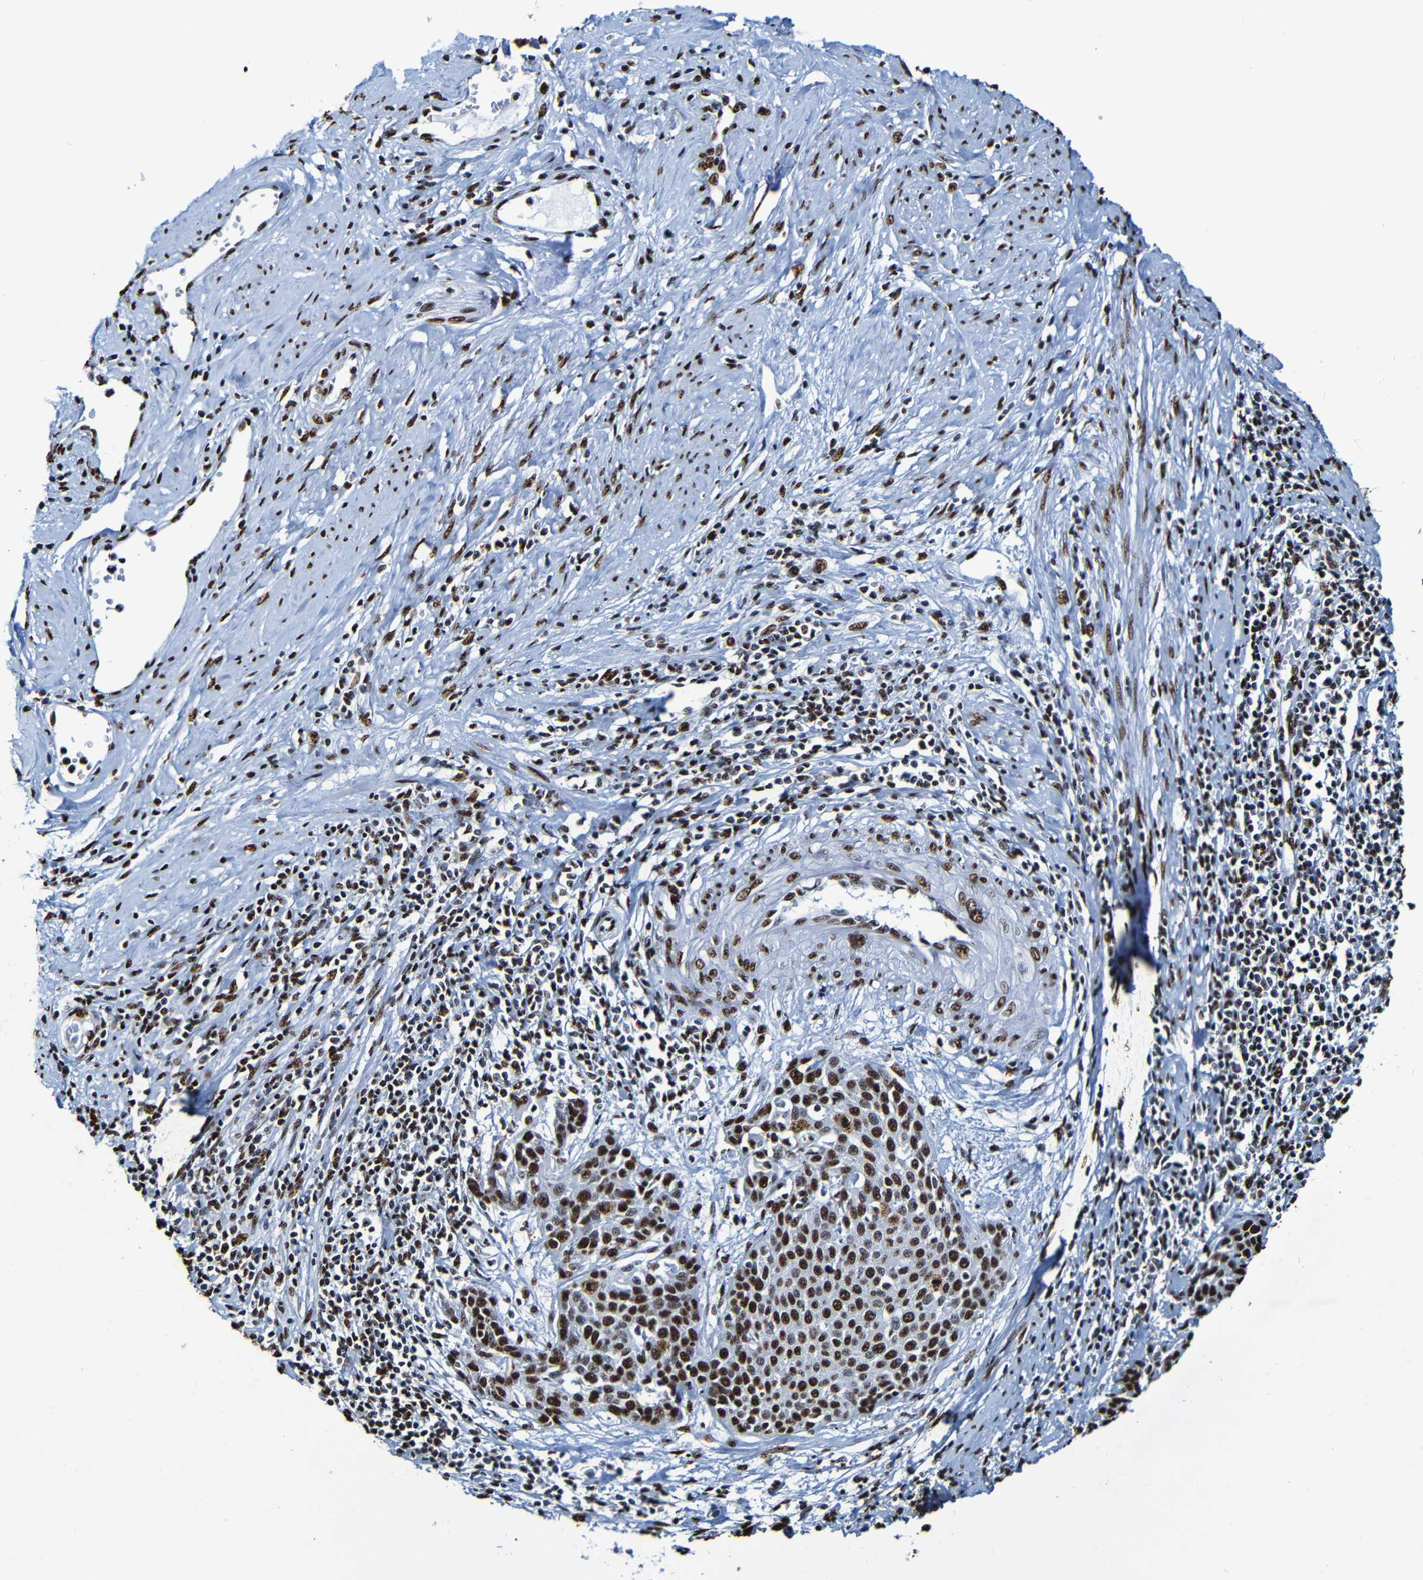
{"staining": {"intensity": "strong", "quantity": ">75%", "location": "nuclear"}, "tissue": "cervical cancer", "cell_type": "Tumor cells", "image_type": "cancer", "snomed": [{"axis": "morphology", "description": "Squamous cell carcinoma, NOS"}, {"axis": "topography", "description": "Cervix"}], "caption": "Approximately >75% of tumor cells in human cervical cancer (squamous cell carcinoma) display strong nuclear protein positivity as visualized by brown immunohistochemical staining.", "gene": "SRSF3", "patient": {"sex": "female", "age": 38}}